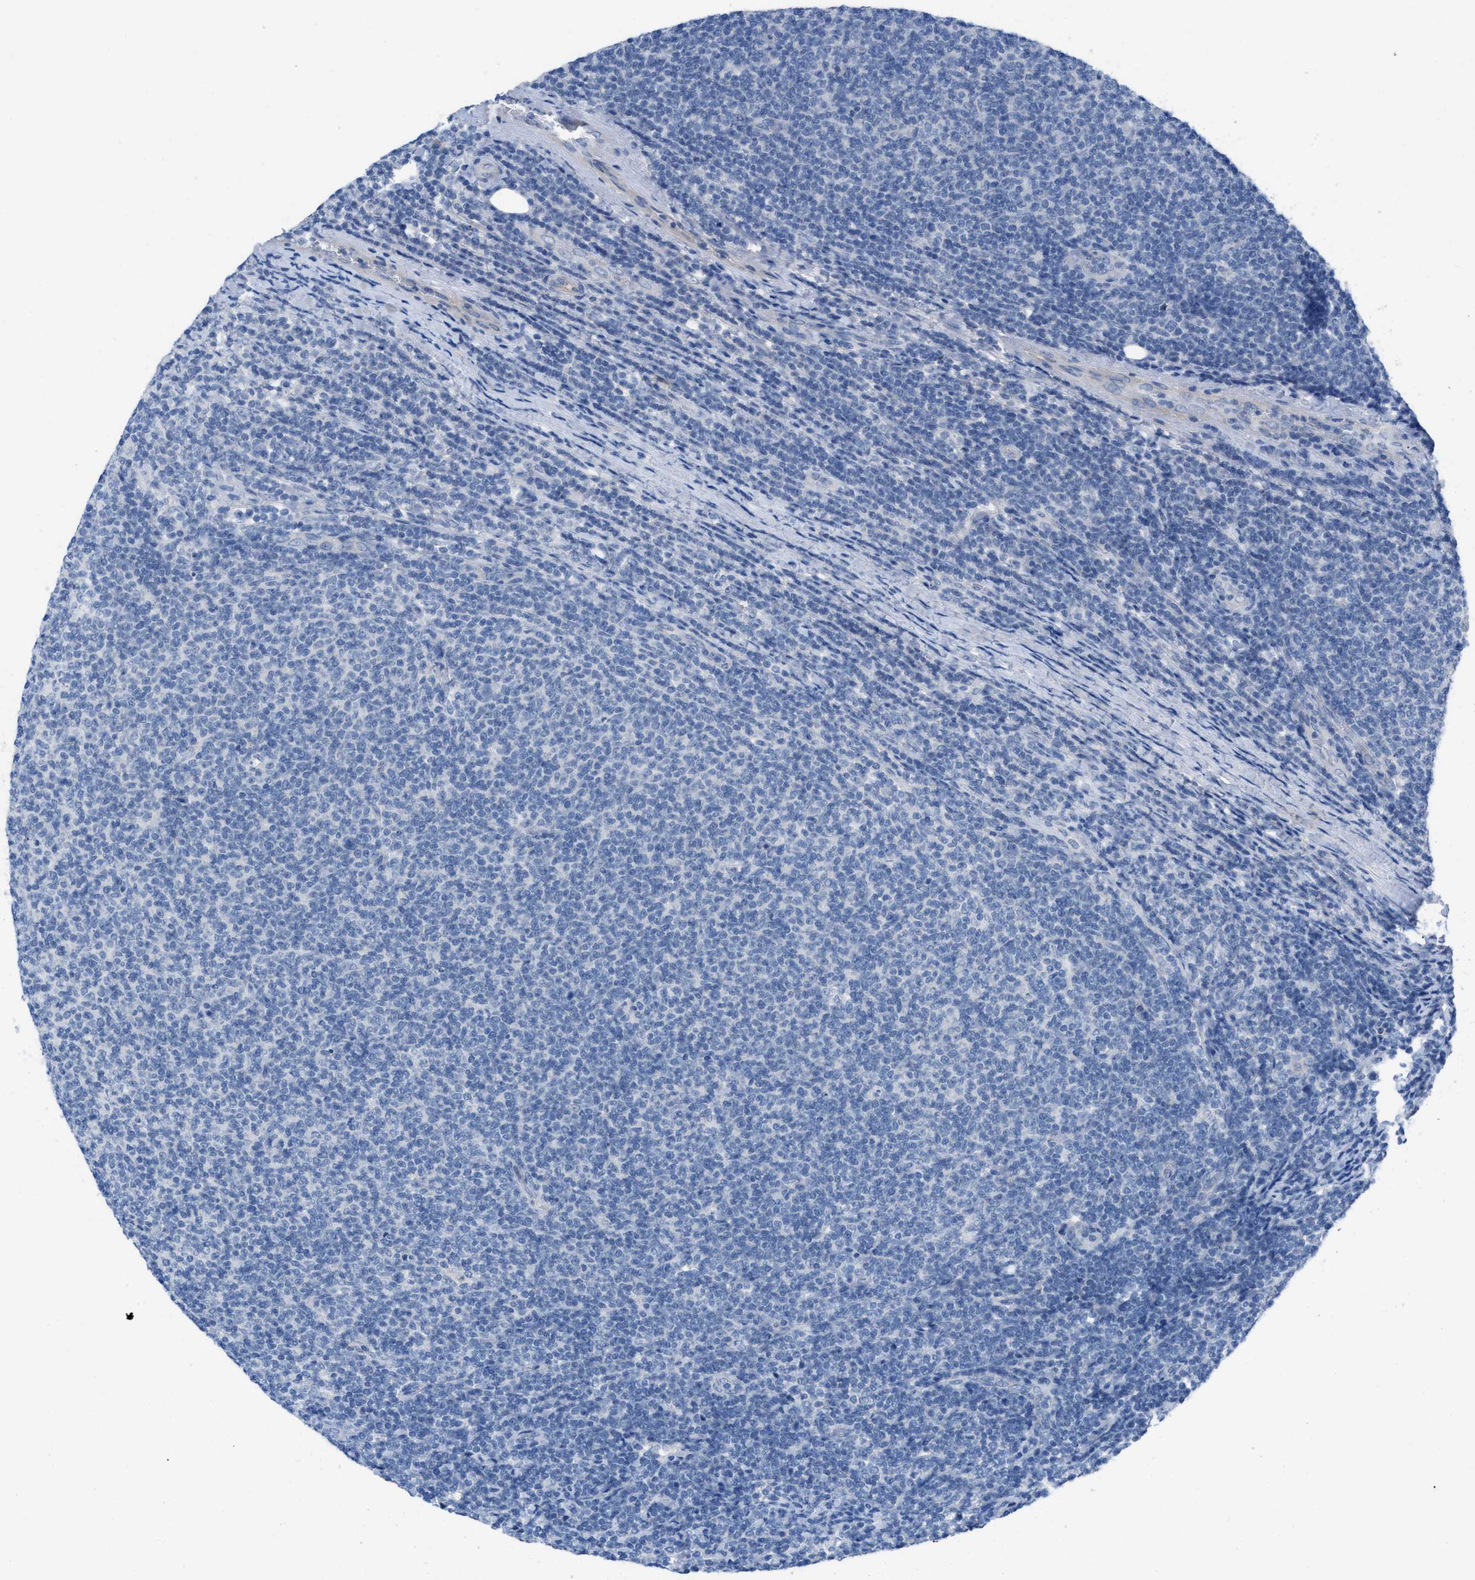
{"staining": {"intensity": "negative", "quantity": "none", "location": "none"}, "tissue": "lymphoma", "cell_type": "Tumor cells", "image_type": "cancer", "snomed": [{"axis": "morphology", "description": "Malignant lymphoma, non-Hodgkin's type, Low grade"}, {"axis": "topography", "description": "Lymph node"}], "caption": "A photomicrograph of human low-grade malignant lymphoma, non-Hodgkin's type is negative for staining in tumor cells.", "gene": "HPX", "patient": {"sex": "male", "age": 66}}